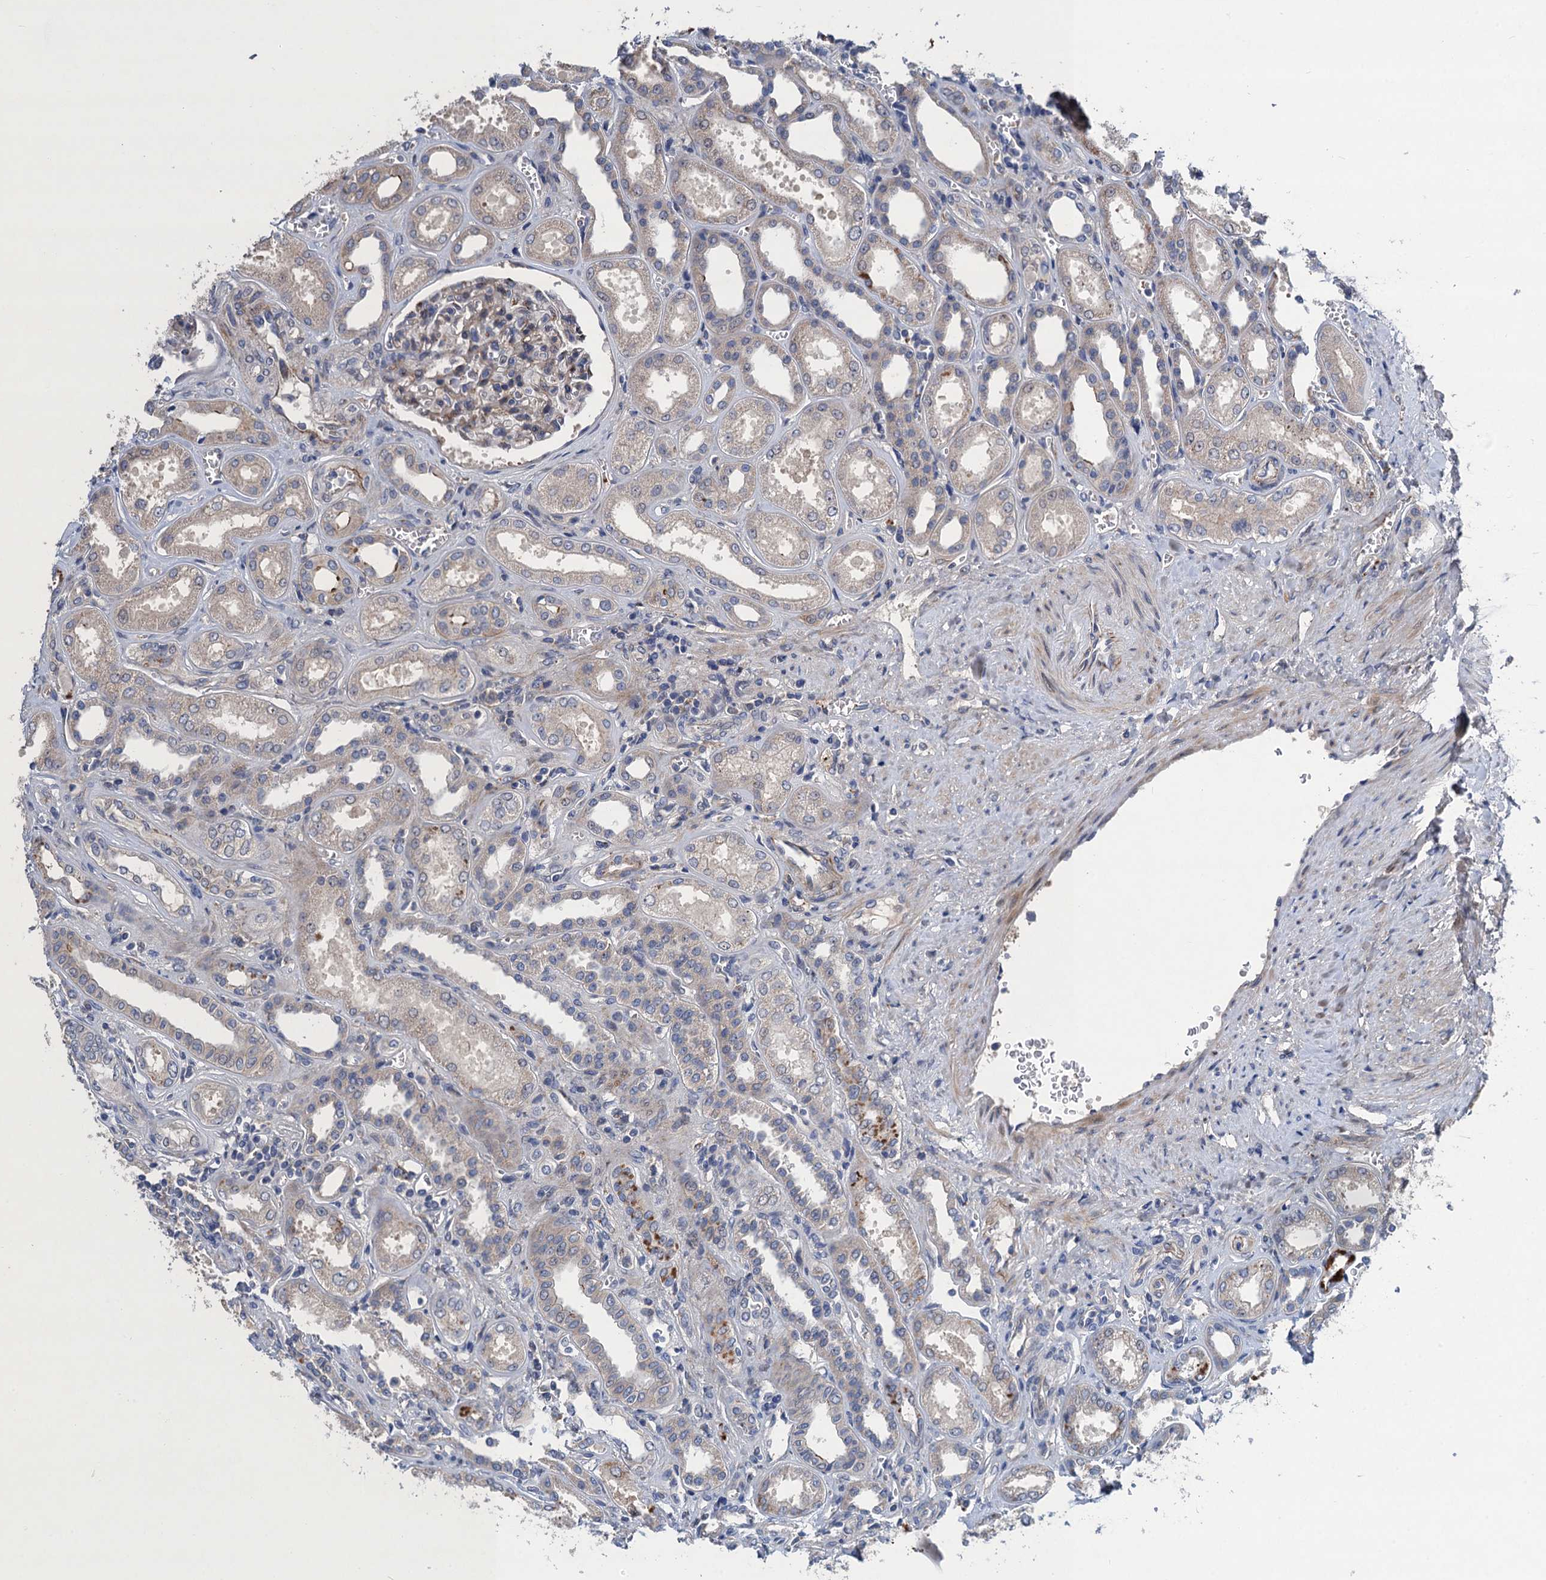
{"staining": {"intensity": "moderate", "quantity": "<25%", "location": "cytoplasmic/membranous"}, "tissue": "kidney", "cell_type": "Cells in glomeruli", "image_type": "normal", "snomed": [{"axis": "morphology", "description": "Normal tissue, NOS"}, {"axis": "morphology", "description": "Adenocarcinoma, NOS"}, {"axis": "topography", "description": "Kidney"}], "caption": "The image demonstrates staining of benign kidney, revealing moderate cytoplasmic/membranous protein expression (brown color) within cells in glomeruli.", "gene": "TRAF7", "patient": {"sex": "female", "age": 68}}